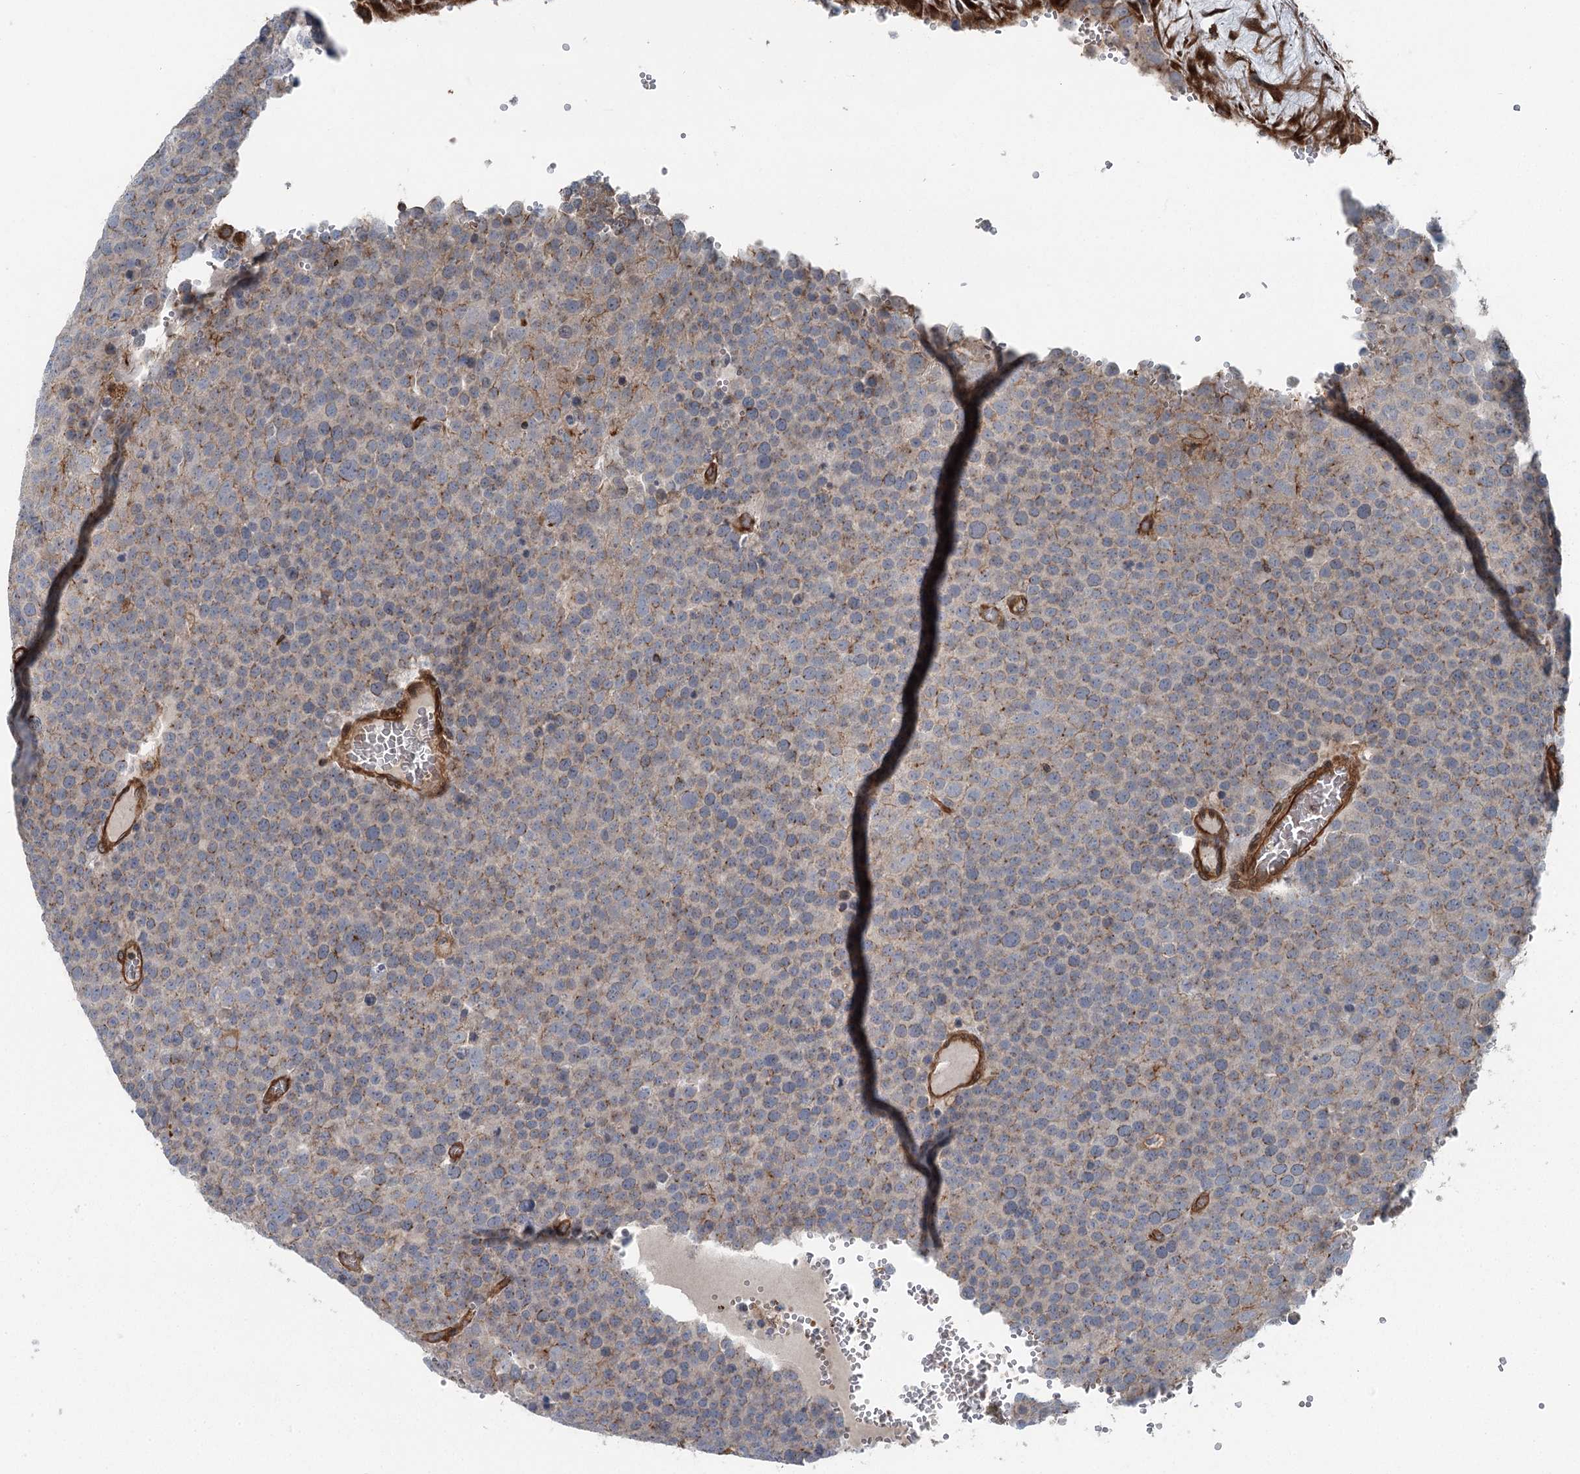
{"staining": {"intensity": "moderate", "quantity": "<25%", "location": "cytoplasmic/membranous"}, "tissue": "testis cancer", "cell_type": "Tumor cells", "image_type": "cancer", "snomed": [{"axis": "morphology", "description": "Seminoma, NOS"}, {"axis": "topography", "description": "Testis"}], "caption": "About <25% of tumor cells in human testis cancer reveal moderate cytoplasmic/membranous protein staining as visualized by brown immunohistochemical staining.", "gene": "IQSEC1", "patient": {"sex": "male", "age": 71}}